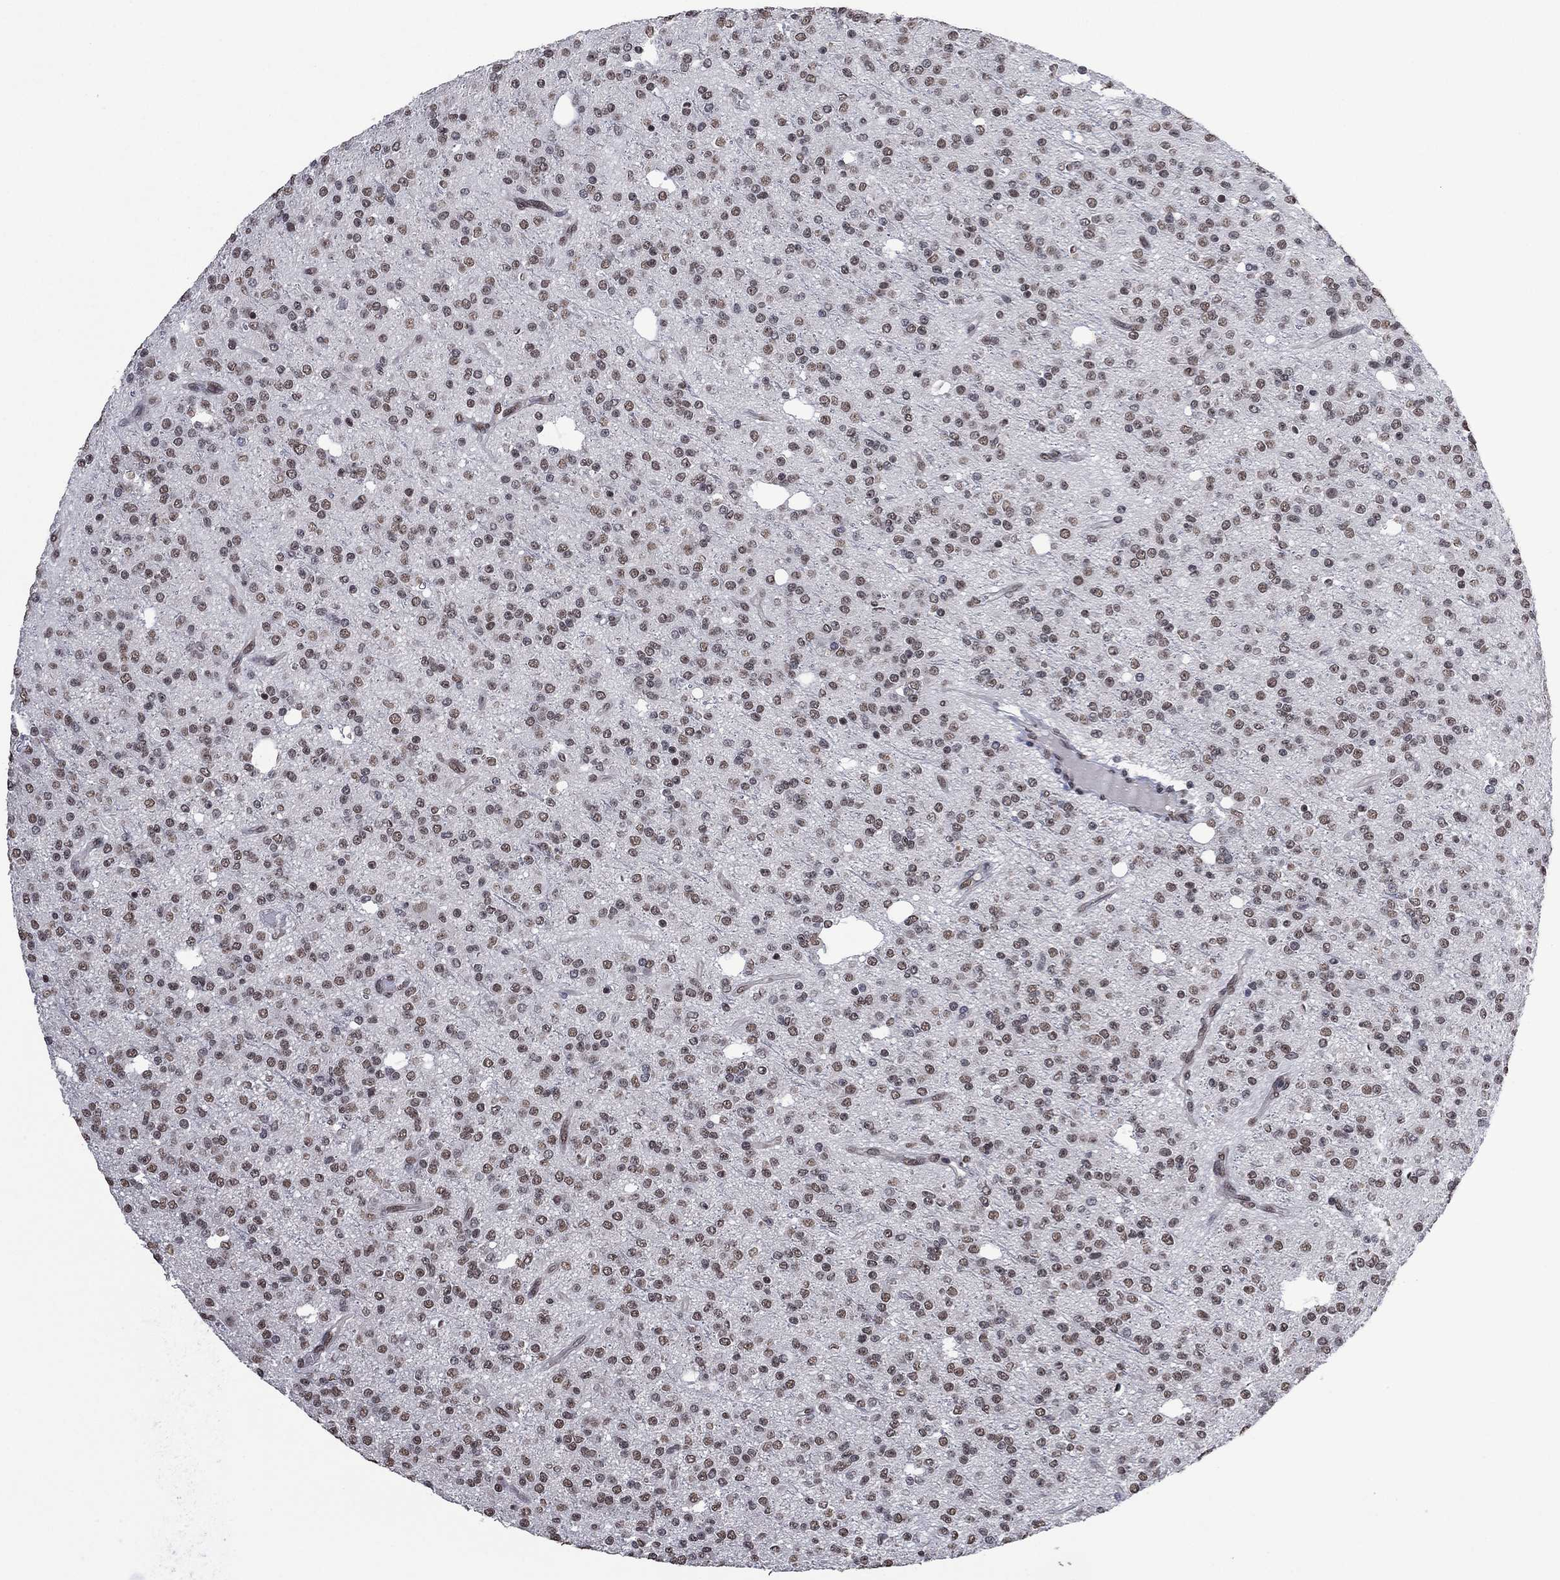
{"staining": {"intensity": "weak", "quantity": "<25%", "location": "nuclear"}, "tissue": "glioma", "cell_type": "Tumor cells", "image_type": "cancer", "snomed": [{"axis": "morphology", "description": "Glioma, malignant, Low grade"}, {"axis": "topography", "description": "Brain"}], "caption": "An immunohistochemistry histopathology image of low-grade glioma (malignant) is shown. There is no staining in tumor cells of low-grade glioma (malignant). Brightfield microscopy of immunohistochemistry (IHC) stained with DAB (3,3'-diaminobenzidine) (brown) and hematoxylin (blue), captured at high magnification.", "gene": "EHMT1", "patient": {"sex": "male", "age": 27}}